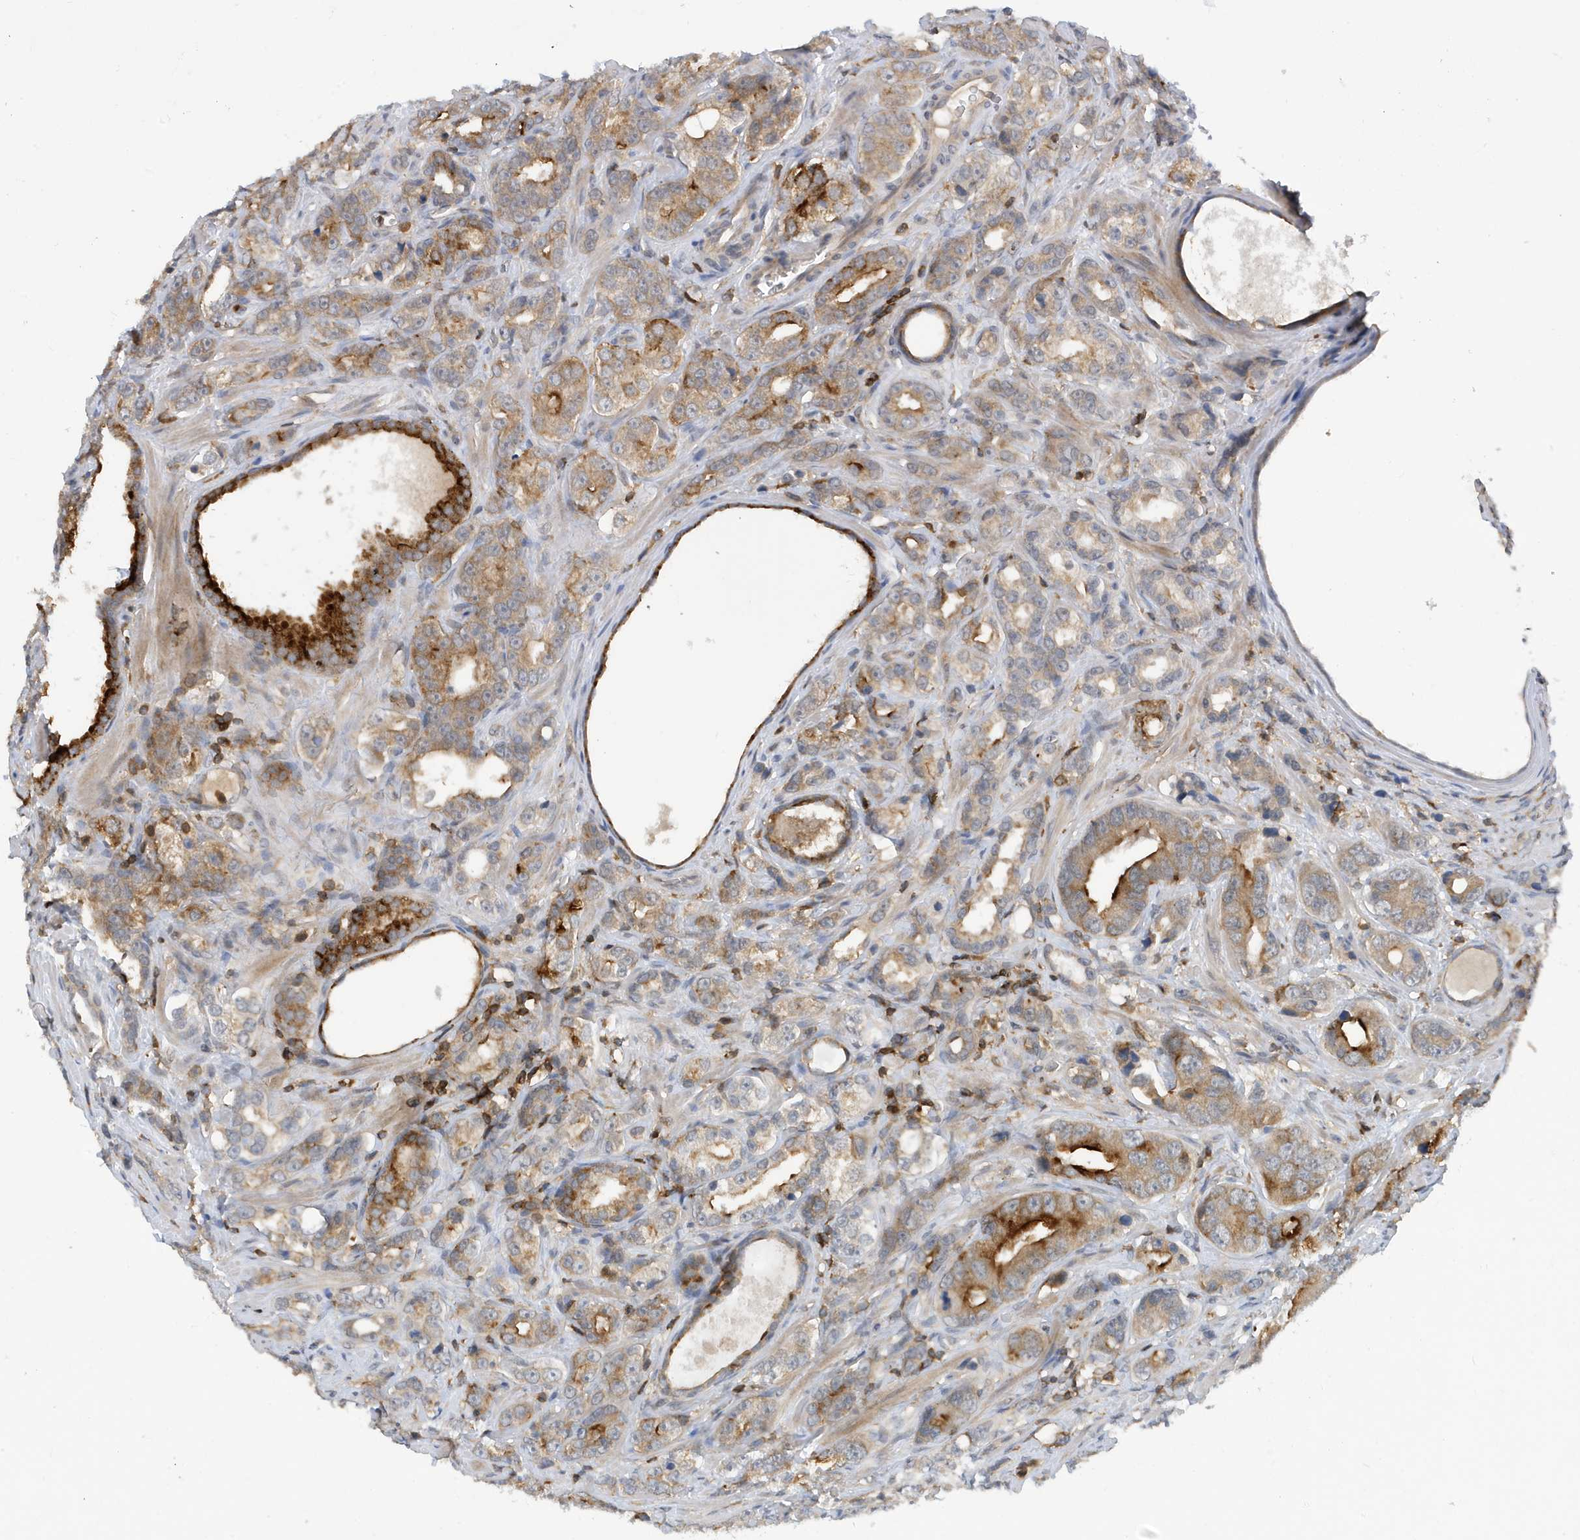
{"staining": {"intensity": "moderate", "quantity": ">75%", "location": "cytoplasmic/membranous"}, "tissue": "prostate cancer", "cell_type": "Tumor cells", "image_type": "cancer", "snomed": [{"axis": "morphology", "description": "Adenocarcinoma, High grade"}, {"axis": "topography", "description": "Prostate"}], "caption": "Prostate cancer (adenocarcinoma (high-grade)) stained with a brown dye exhibits moderate cytoplasmic/membranous positive staining in approximately >75% of tumor cells.", "gene": "NSUN3", "patient": {"sex": "male", "age": 62}}